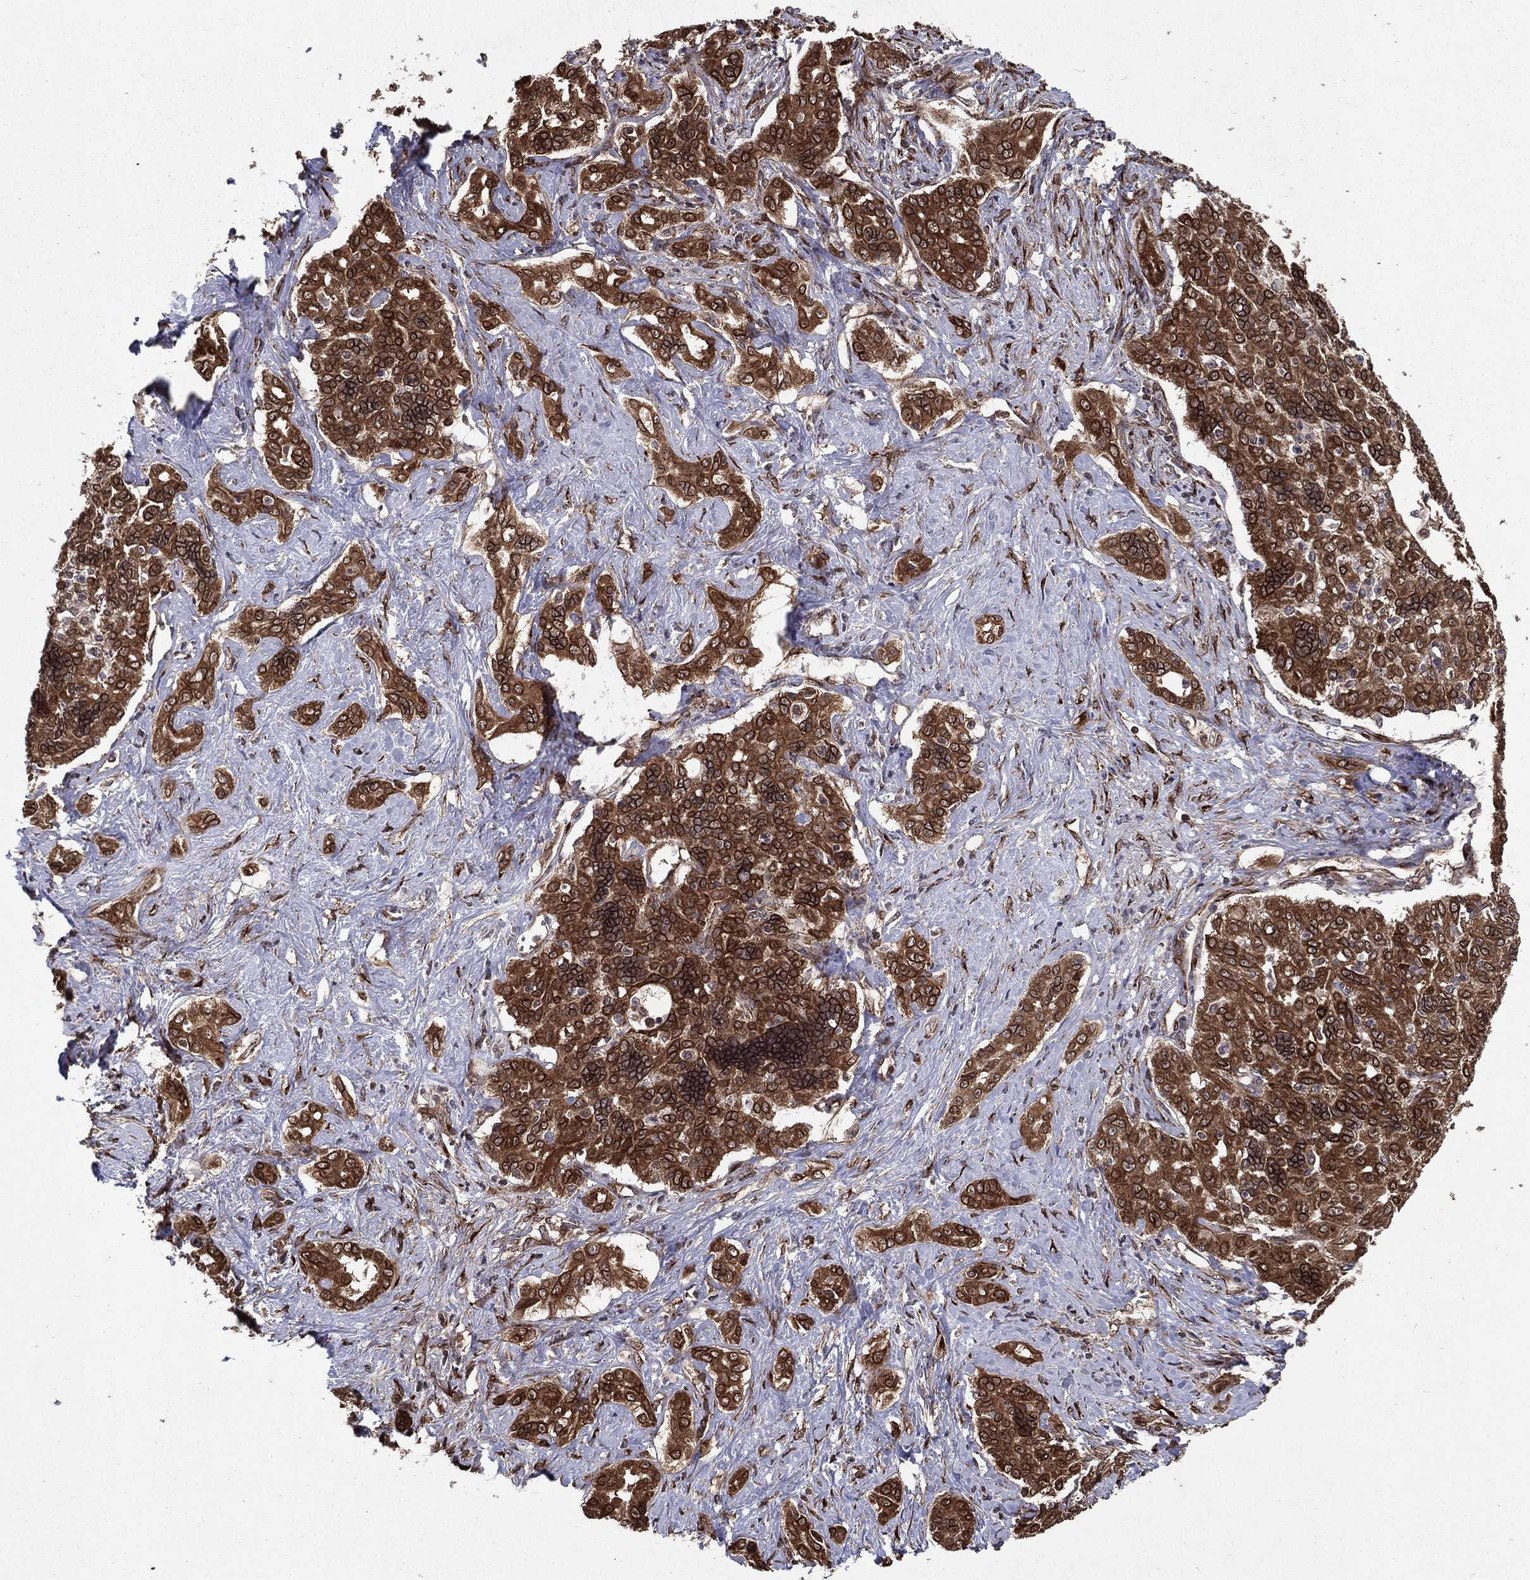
{"staining": {"intensity": "moderate", "quantity": ">75%", "location": "cytoplasmic/membranous,nuclear"}, "tissue": "liver cancer", "cell_type": "Tumor cells", "image_type": "cancer", "snomed": [{"axis": "morphology", "description": "Cholangiocarcinoma"}, {"axis": "topography", "description": "Liver"}], "caption": "Immunohistochemistry (IHC) (DAB) staining of human liver cholangiocarcinoma exhibits moderate cytoplasmic/membranous and nuclear protein staining in approximately >75% of tumor cells. (brown staining indicates protein expression, while blue staining denotes nuclei).", "gene": "CERS2", "patient": {"sex": "female", "age": 47}}